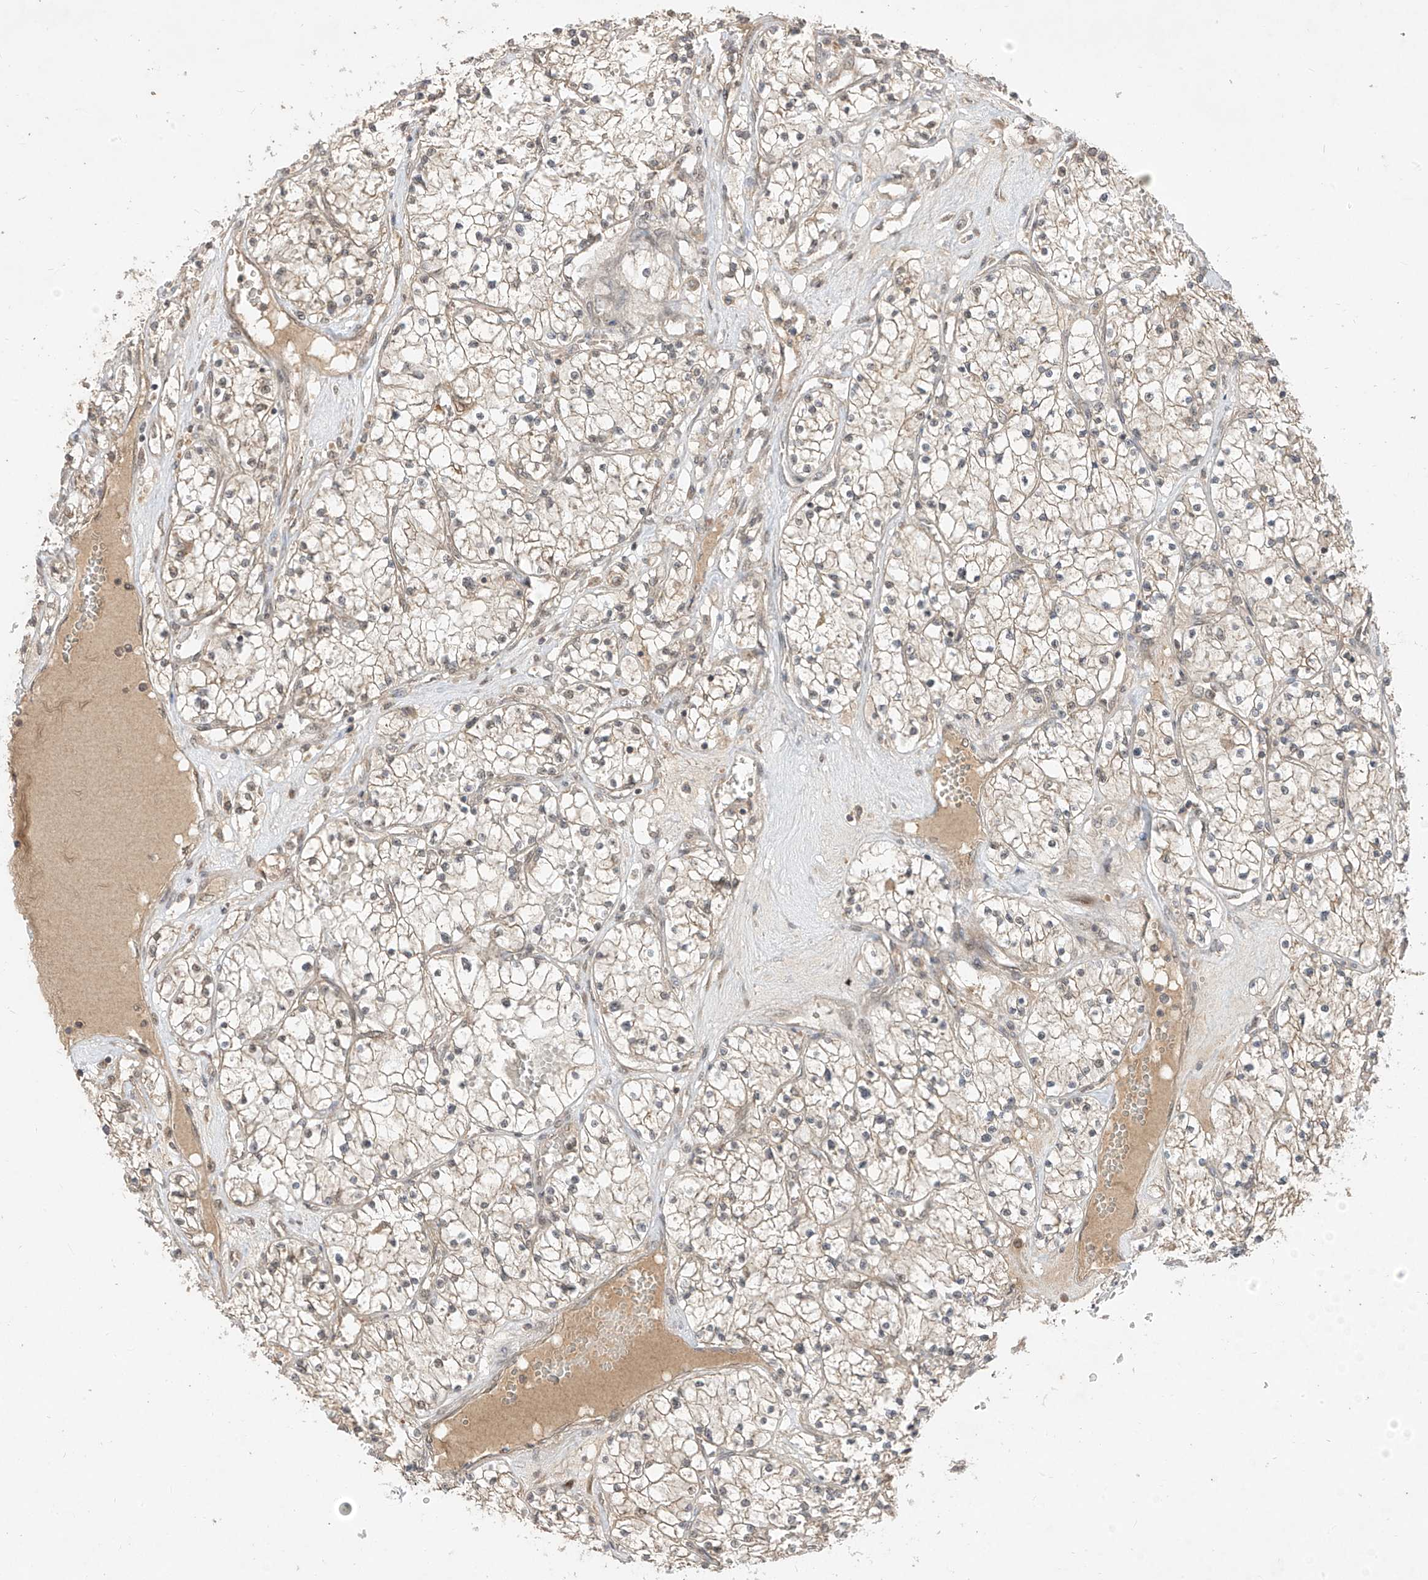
{"staining": {"intensity": "negative", "quantity": "none", "location": "none"}, "tissue": "renal cancer", "cell_type": "Tumor cells", "image_type": "cancer", "snomed": [{"axis": "morphology", "description": "Normal tissue, NOS"}, {"axis": "morphology", "description": "Adenocarcinoma, NOS"}, {"axis": "topography", "description": "Kidney"}], "caption": "This is an IHC image of human renal cancer (adenocarcinoma). There is no staining in tumor cells.", "gene": "LCOR", "patient": {"sex": "male", "age": 68}}